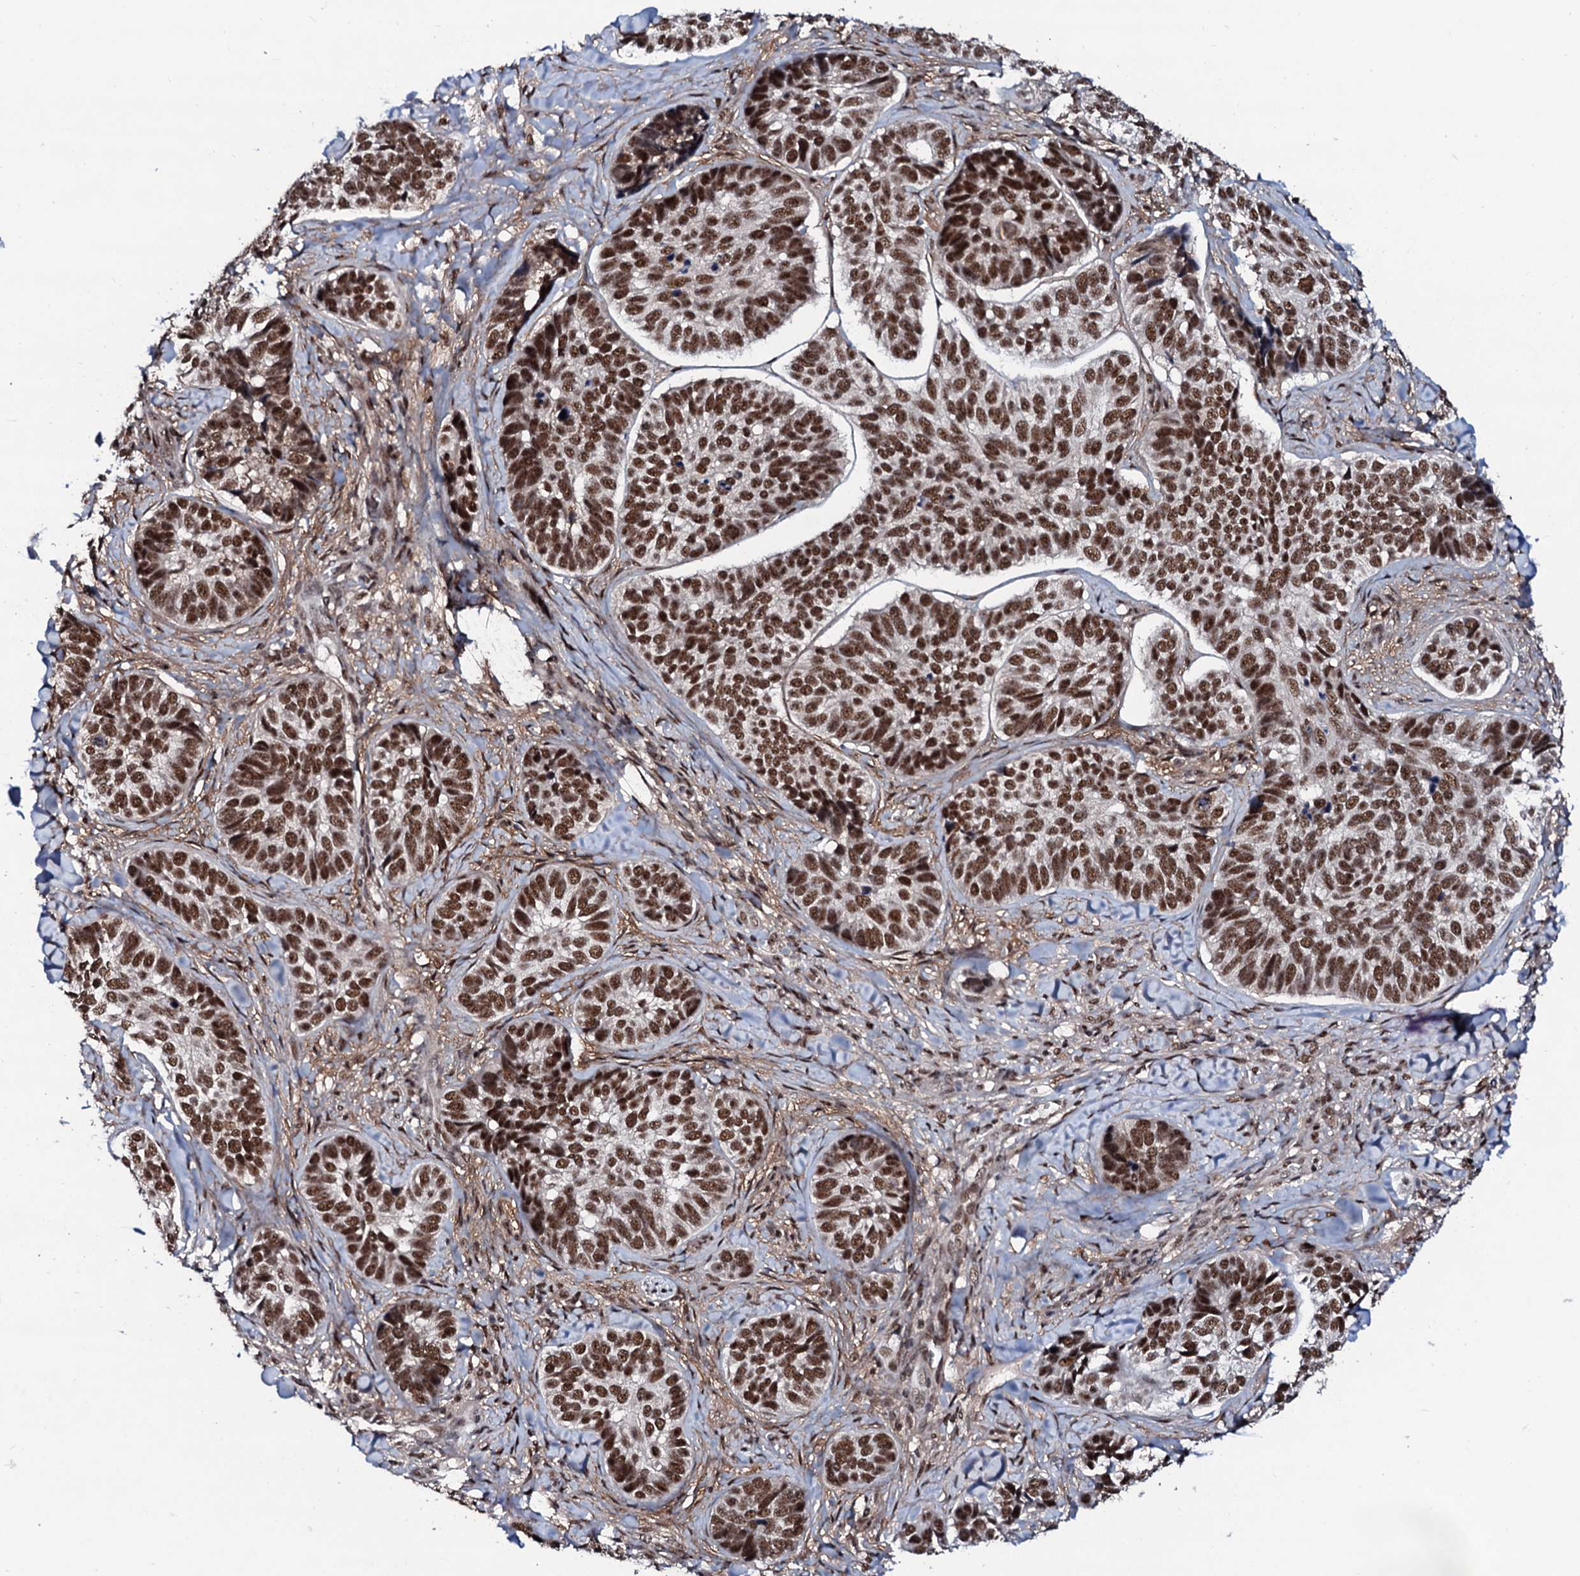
{"staining": {"intensity": "strong", "quantity": ">75%", "location": "nuclear"}, "tissue": "skin cancer", "cell_type": "Tumor cells", "image_type": "cancer", "snomed": [{"axis": "morphology", "description": "Basal cell carcinoma"}, {"axis": "topography", "description": "Skin"}], "caption": "DAB immunohistochemical staining of human skin basal cell carcinoma displays strong nuclear protein expression in about >75% of tumor cells.", "gene": "PRPF18", "patient": {"sex": "male", "age": 62}}